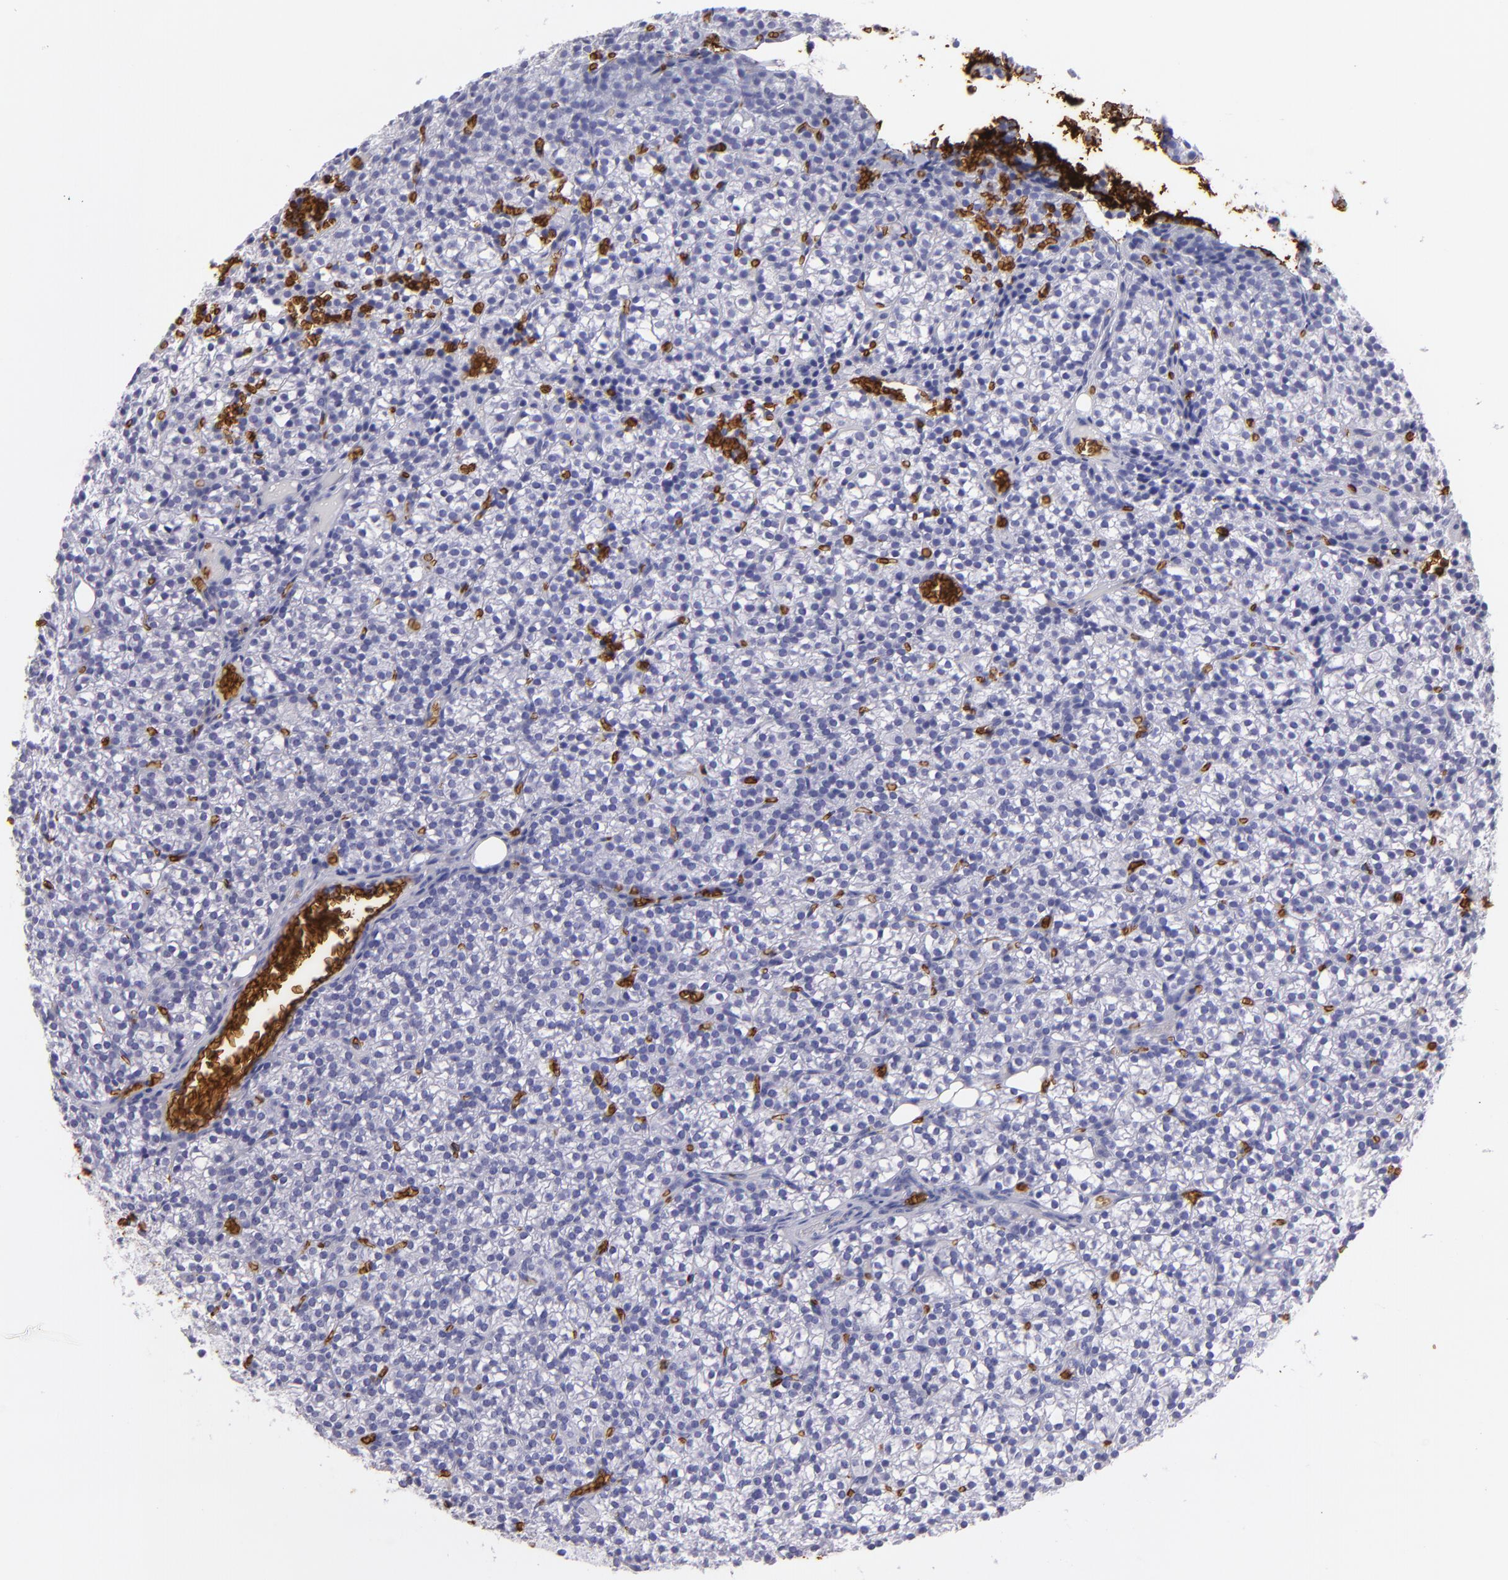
{"staining": {"intensity": "negative", "quantity": "none", "location": "none"}, "tissue": "parathyroid gland", "cell_type": "Glandular cells", "image_type": "normal", "snomed": [{"axis": "morphology", "description": "Normal tissue, NOS"}, {"axis": "topography", "description": "Parathyroid gland"}], "caption": "Glandular cells show no significant protein positivity in benign parathyroid gland. The staining was performed using DAB (3,3'-diaminobenzidine) to visualize the protein expression in brown, while the nuclei were stained in blue with hematoxylin (Magnification: 20x).", "gene": "GYPA", "patient": {"sex": "female", "age": 17}}